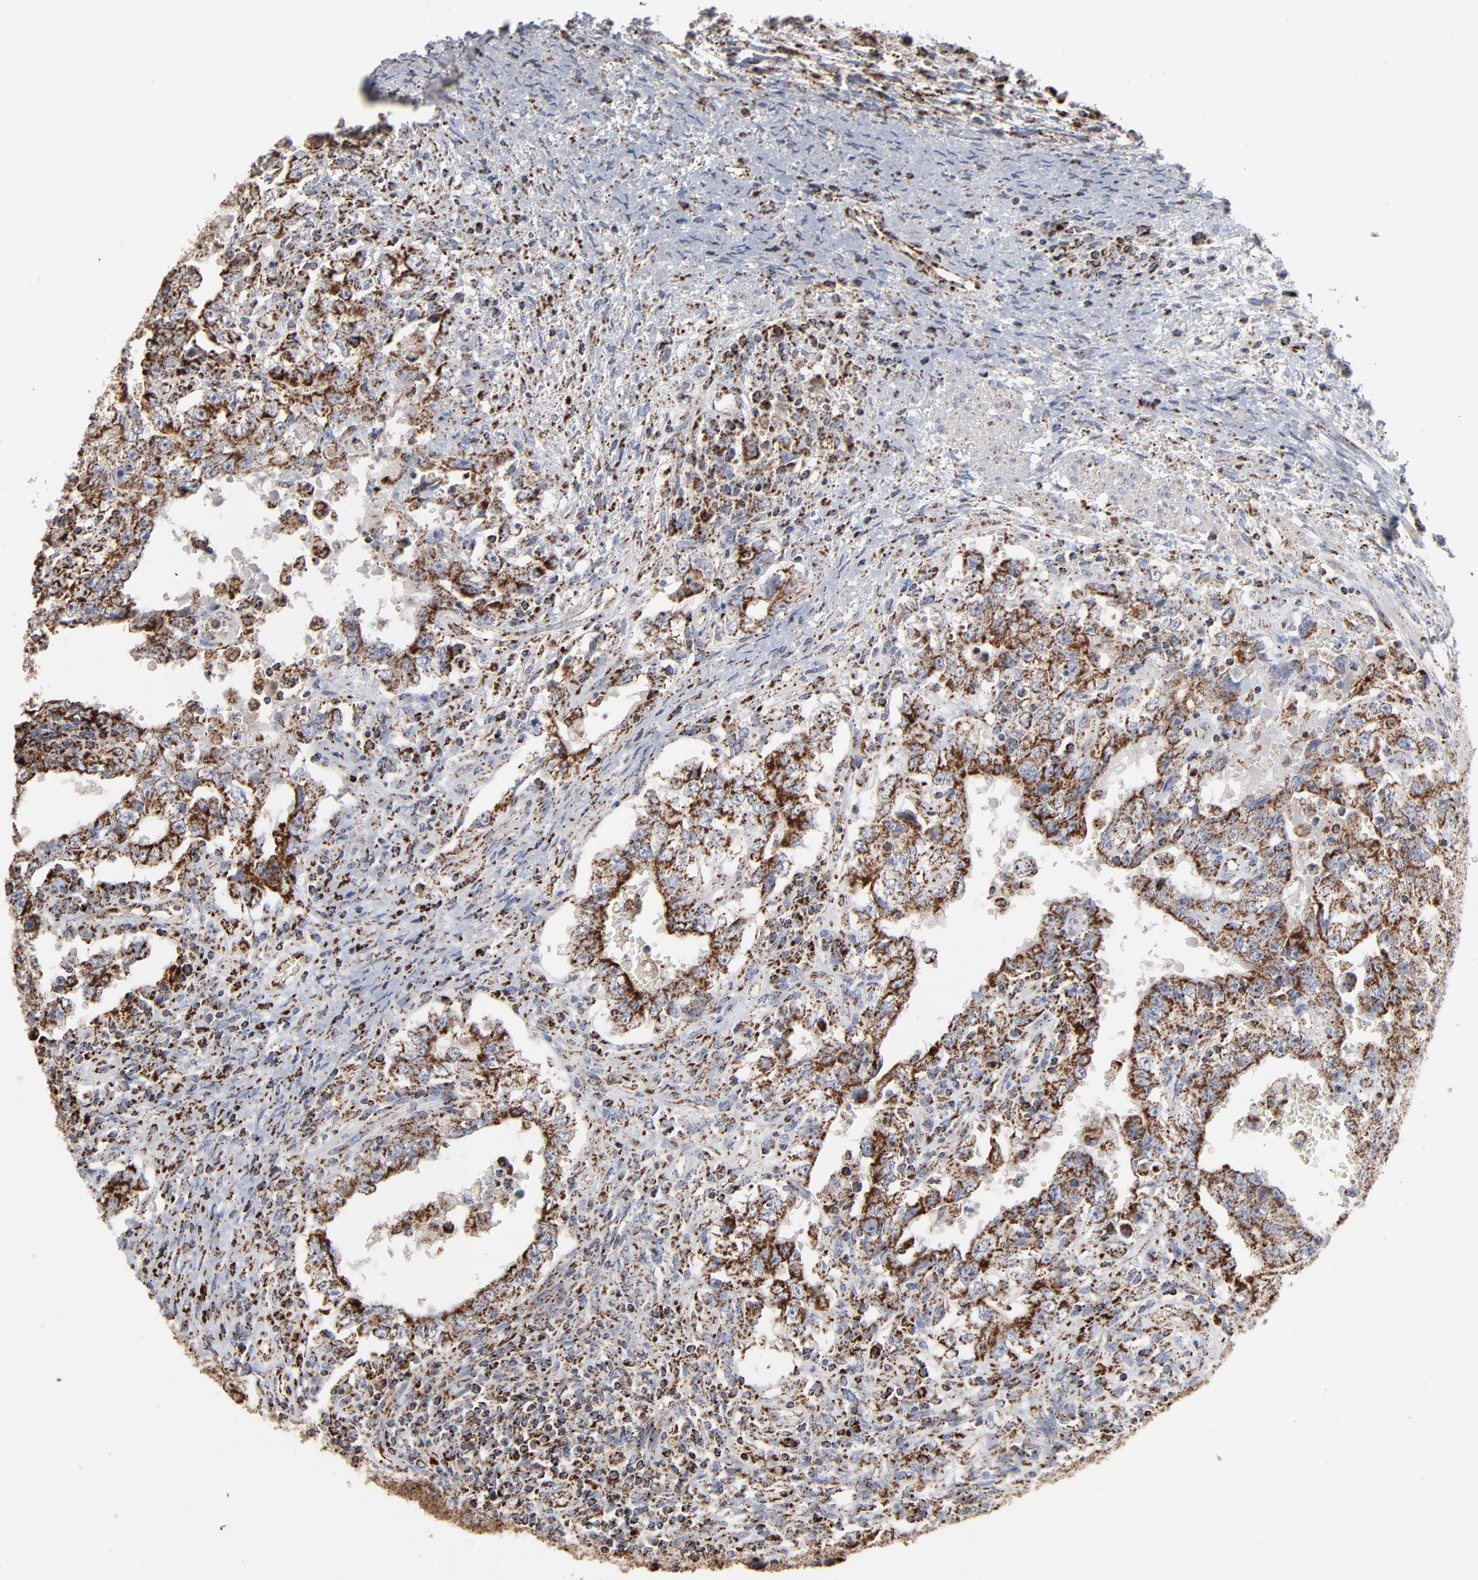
{"staining": {"intensity": "strong", "quantity": ">75%", "location": "cytoplasmic/membranous"}, "tissue": "testis cancer", "cell_type": "Tumor cells", "image_type": "cancer", "snomed": [{"axis": "morphology", "description": "Carcinoma, Embryonal, NOS"}, {"axis": "topography", "description": "Testis"}], "caption": "The micrograph reveals a brown stain indicating the presence of a protein in the cytoplasmic/membranous of tumor cells in testis embryonal carcinoma.", "gene": "UQCRC1", "patient": {"sex": "male", "age": 26}}